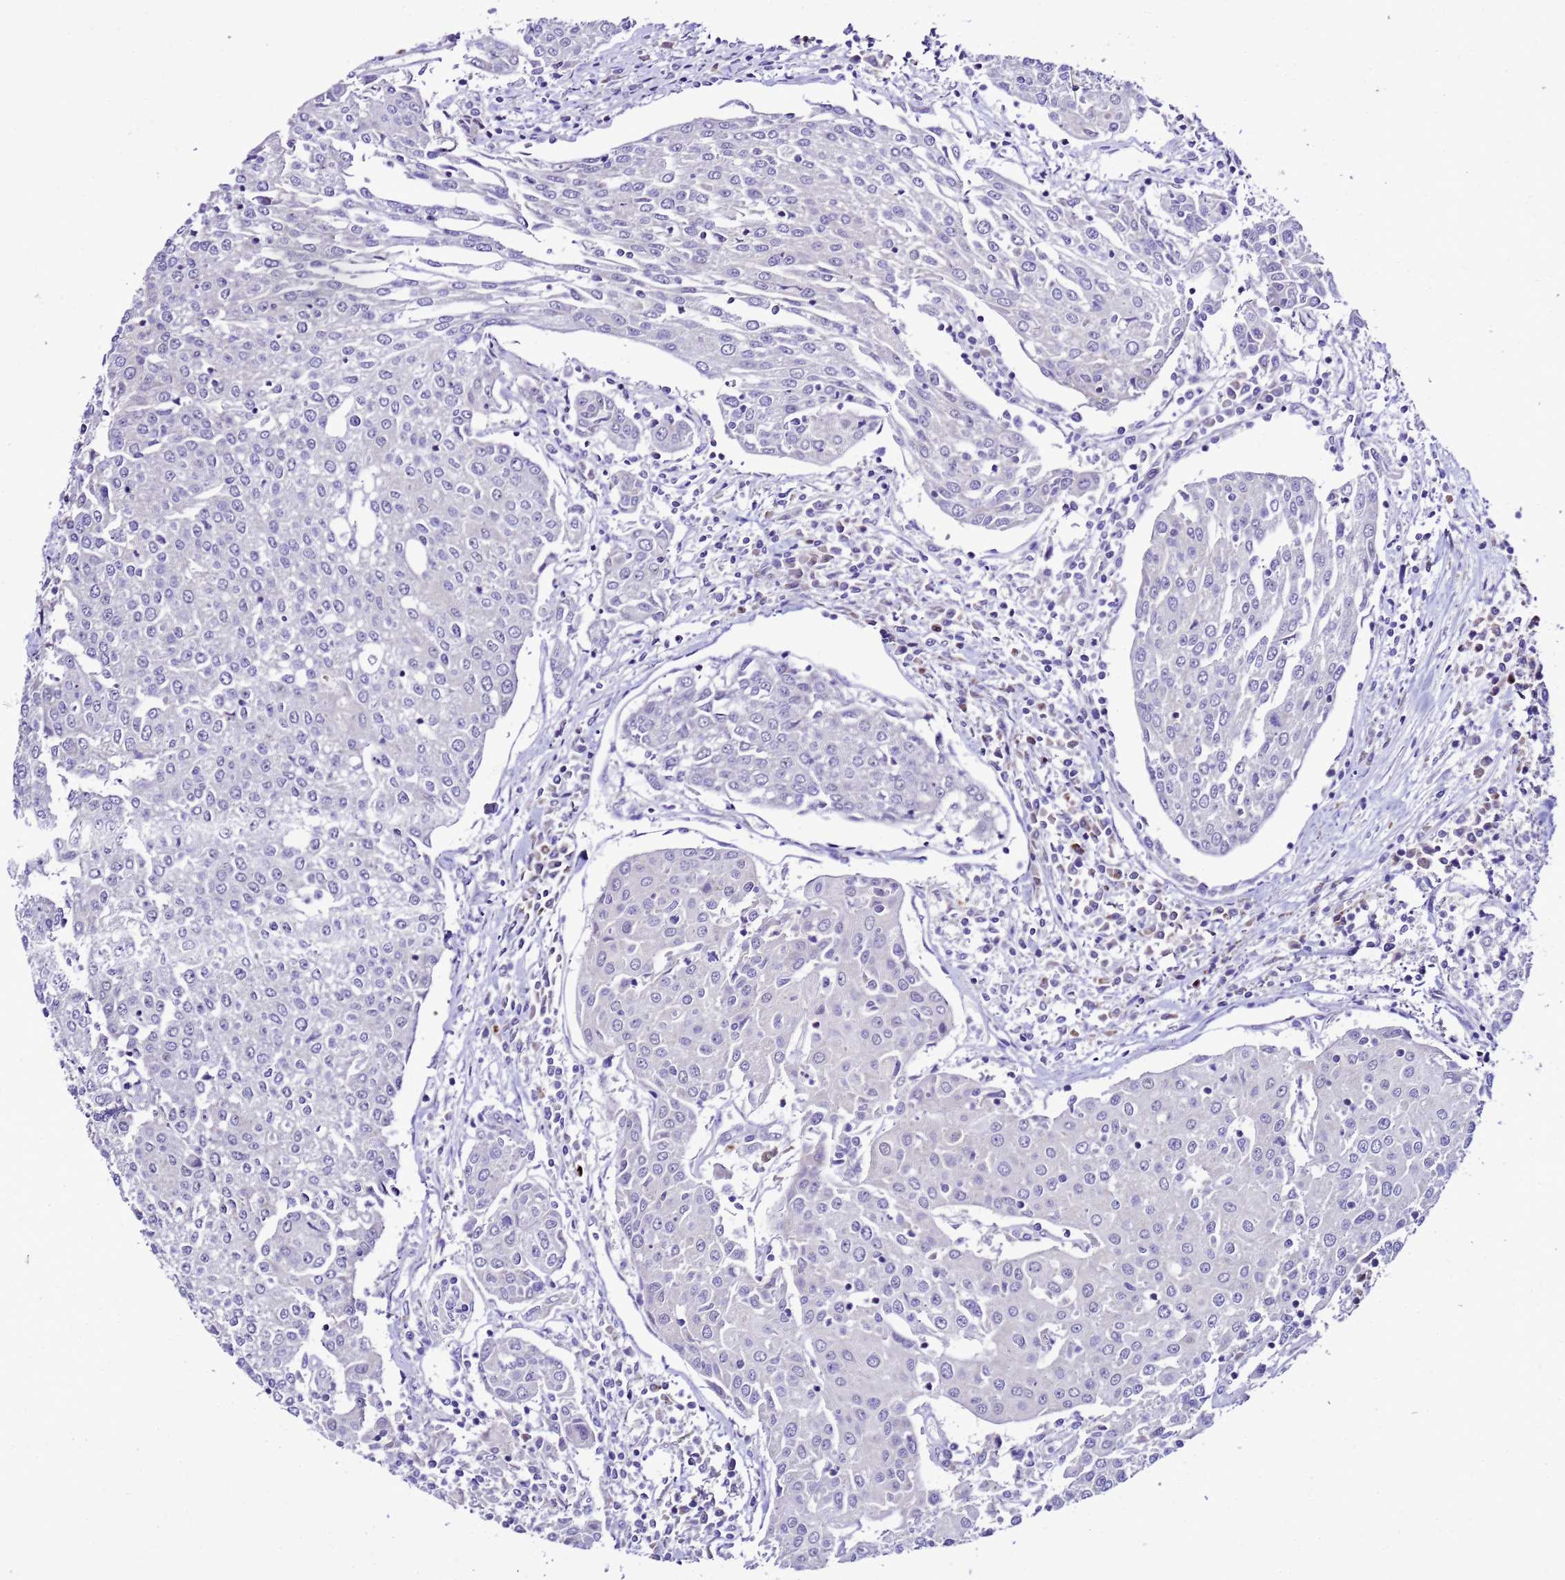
{"staining": {"intensity": "negative", "quantity": "none", "location": "none"}, "tissue": "urothelial cancer", "cell_type": "Tumor cells", "image_type": "cancer", "snomed": [{"axis": "morphology", "description": "Urothelial carcinoma, High grade"}, {"axis": "topography", "description": "Urinary bladder"}], "caption": "Human urothelial cancer stained for a protein using immunohistochemistry shows no staining in tumor cells.", "gene": "DPH6", "patient": {"sex": "female", "age": 85}}